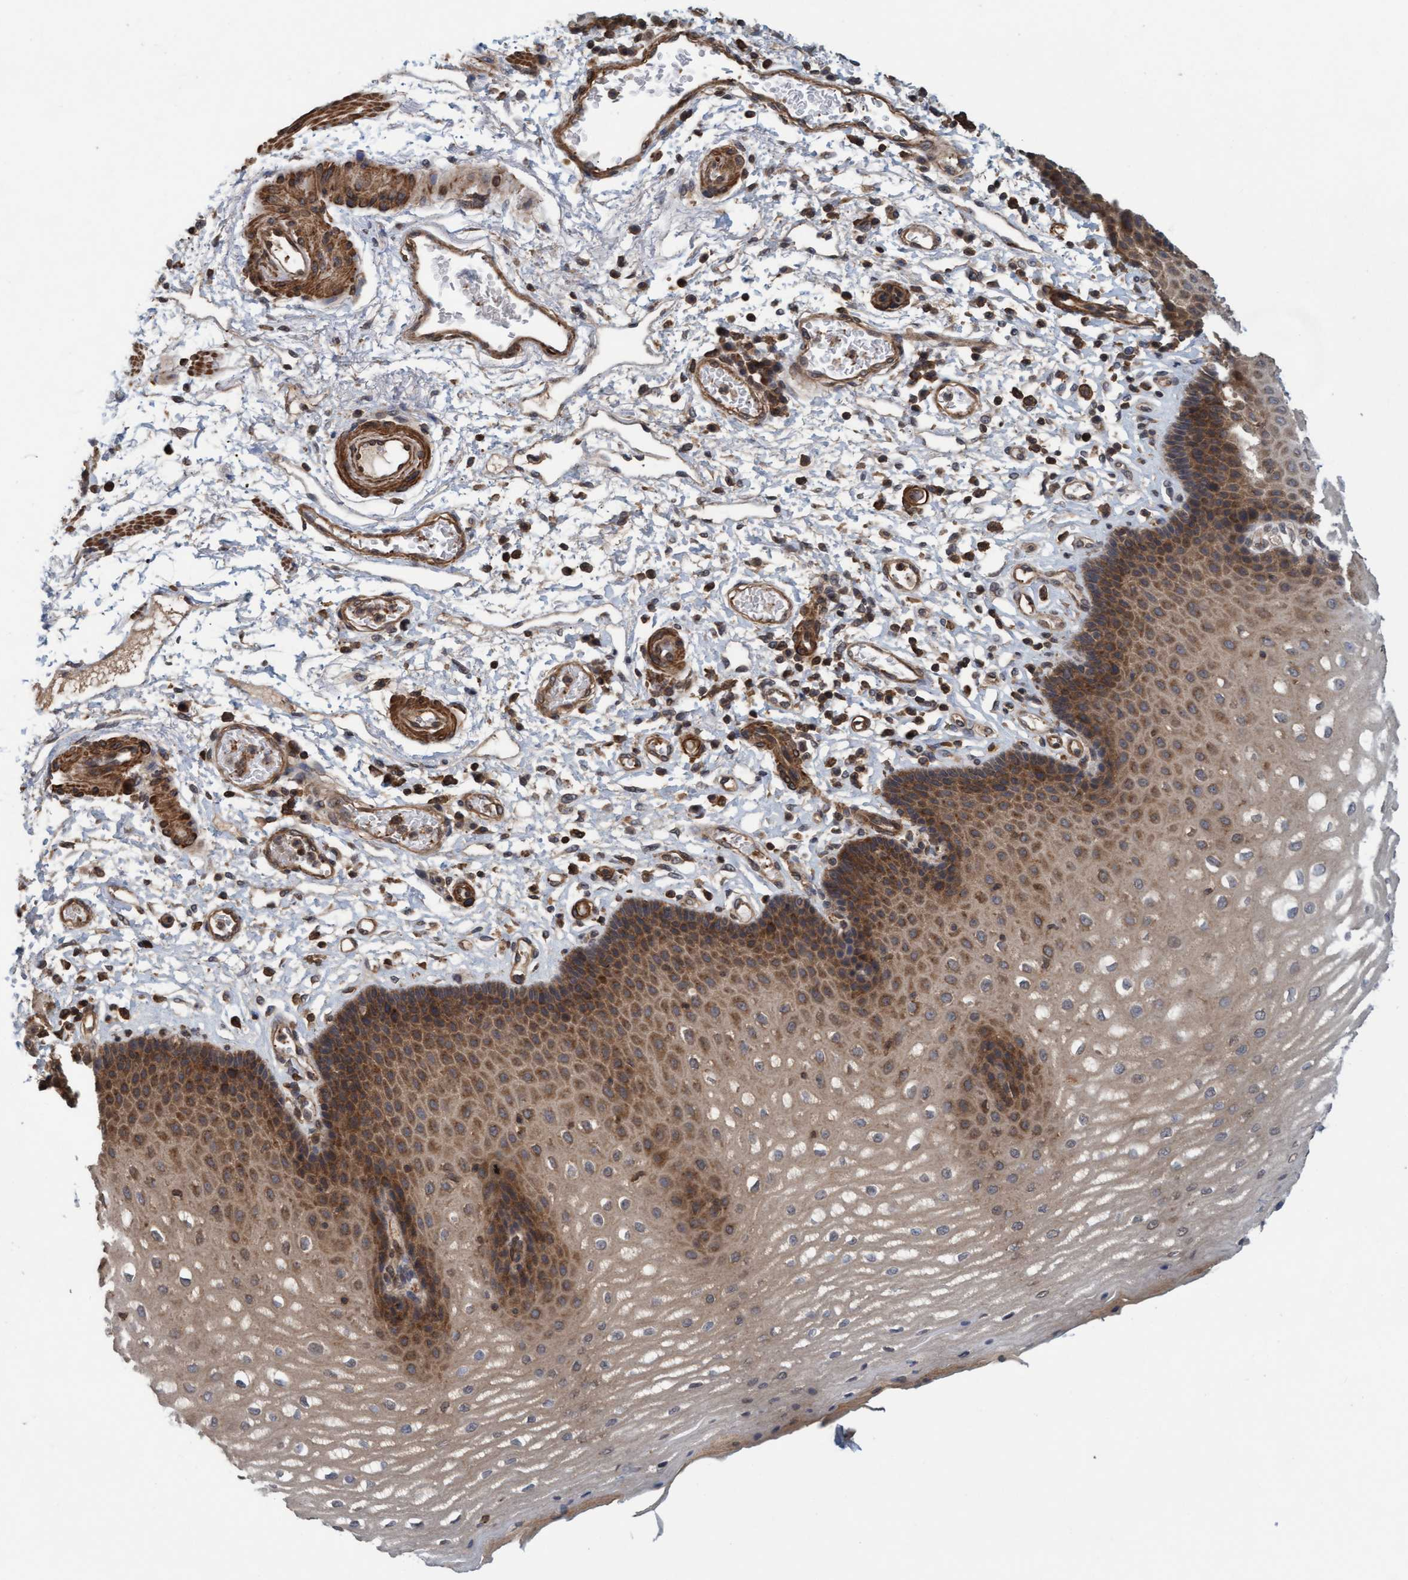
{"staining": {"intensity": "strong", "quantity": ">75%", "location": "cytoplasmic/membranous"}, "tissue": "esophagus", "cell_type": "Squamous epithelial cells", "image_type": "normal", "snomed": [{"axis": "morphology", "description": "Normal tissue, NOS"}, {"axis": "topography", "description": "Esophagus"}], "caption": "Protein staining of unremarkable esophagus exhibits strong cytoplasmic/membranous expression in approximately >75% of squamous epithelial cells. (brown staining indicates protein expression, while blue staining denotes nuclei).", "gene": "FXR2", "patient": {"sex": "male", "age": 54}}